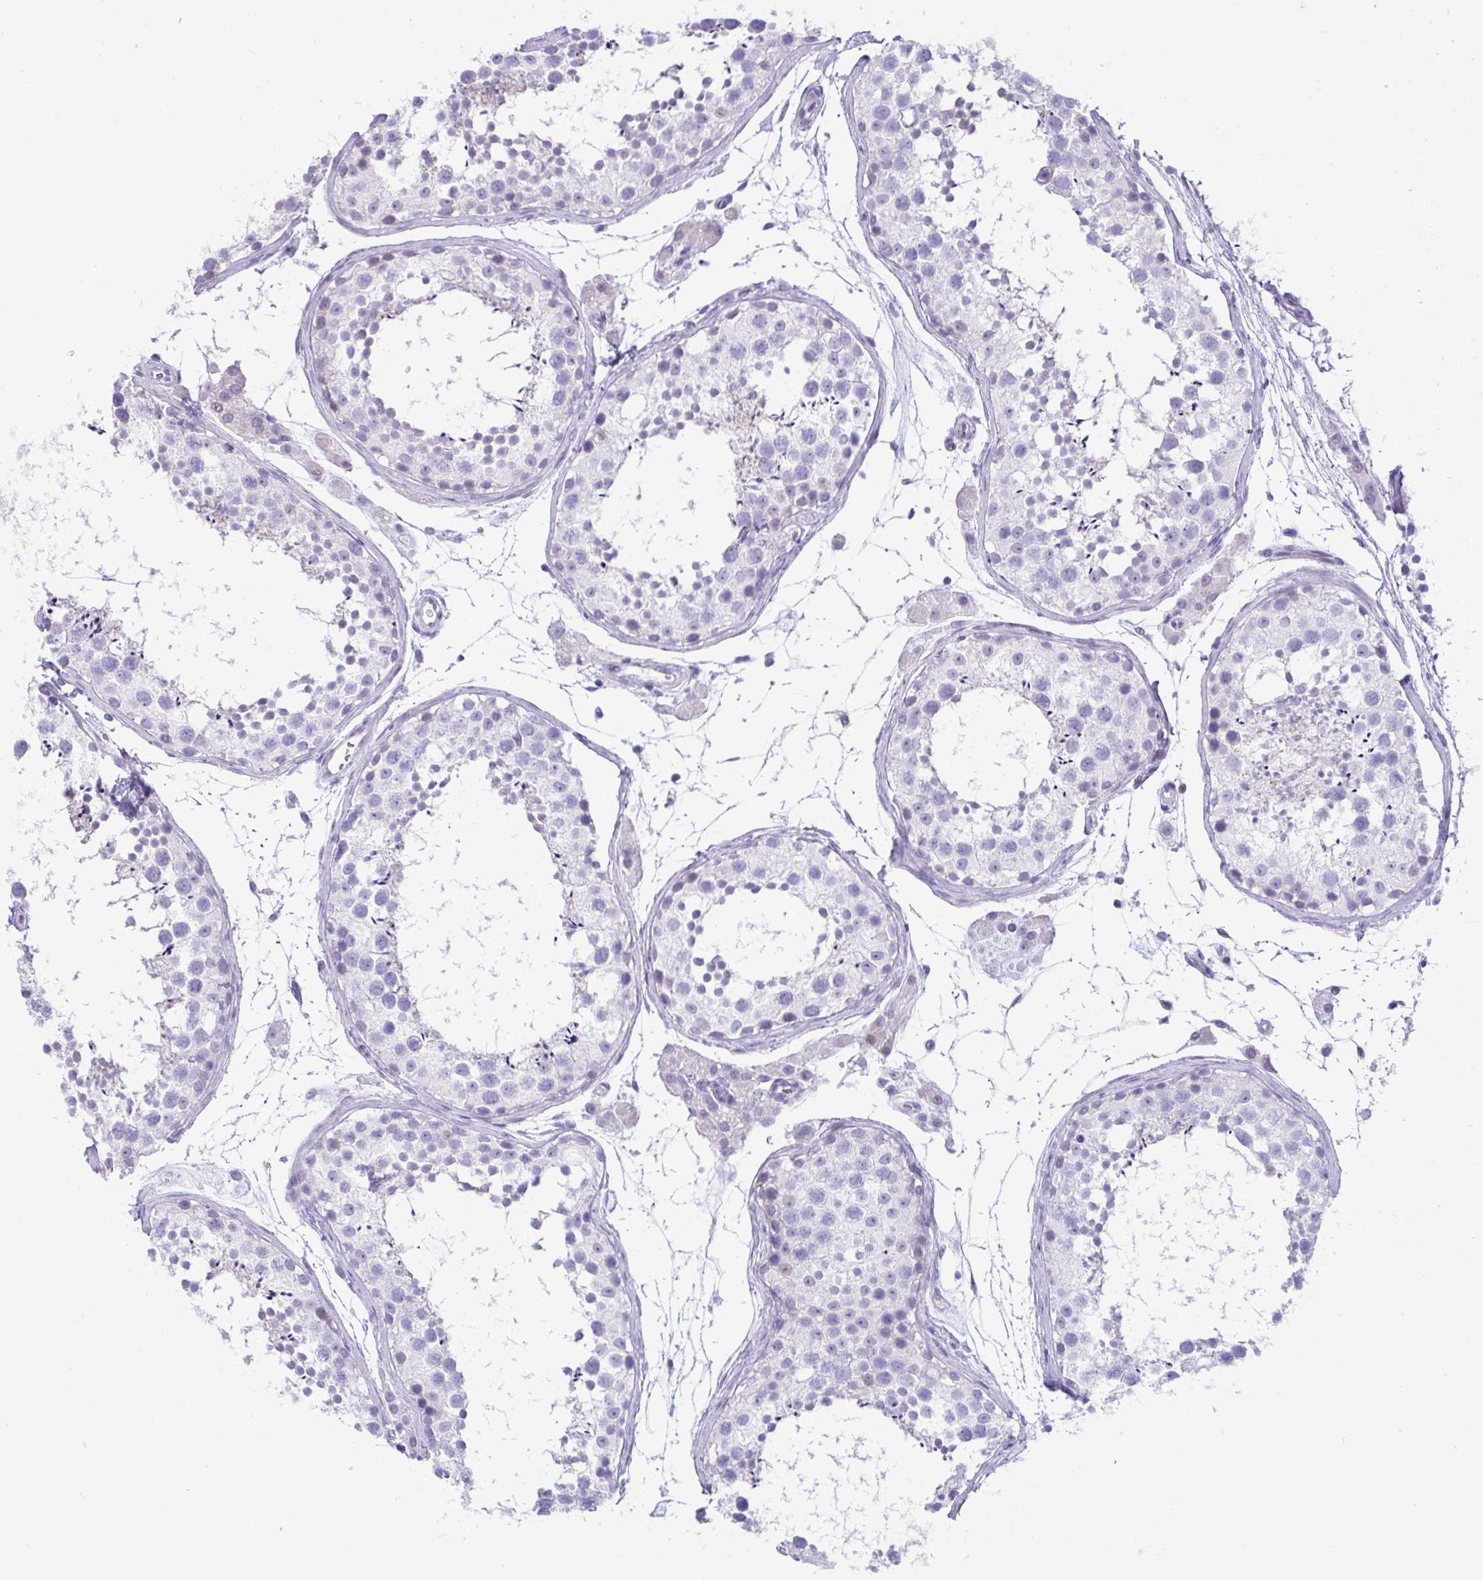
{"staining": {"intensity": "negative", "quantity": "none", "location": "none"}, "tissue": "testis", "cell_type": "Cells in seminiferous ducts", "image_type": "normal", "snomed": [{"axis": "morphology", "description": "Normal tissue, NOS"}, {"axis": "topography", "description": "Testis"}], "caption": "The immunohistochemistry (IHC) histopathology image has no significant expression in cells in seminiferous ducts of testis.", "gene": "NHLH2", "patient": {"sex": "male", "age": 41}}